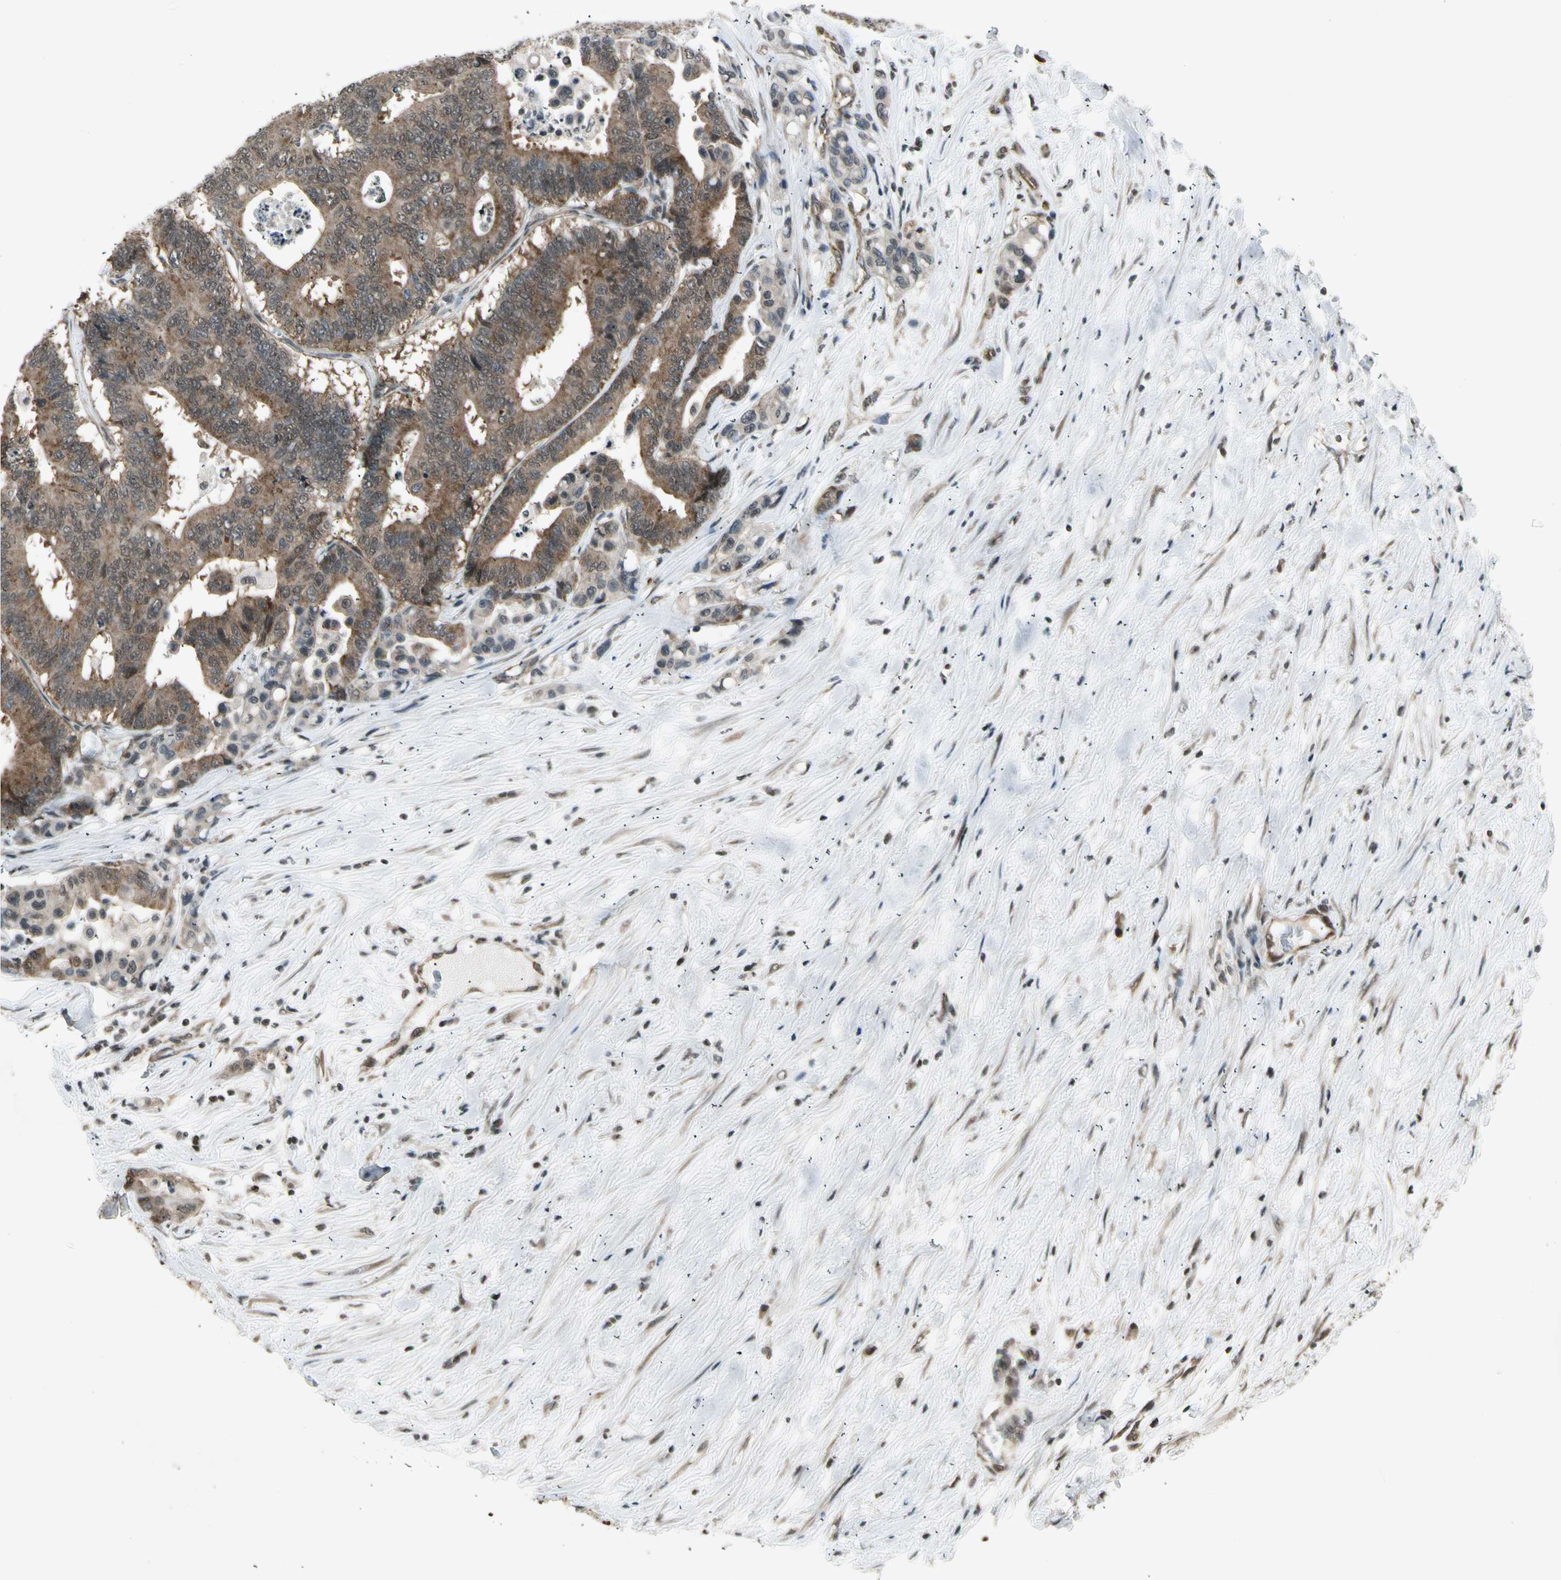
{"staining": {"intensity": "moderate", "quantity": "25%-75%", "location": "cytoplasmic/membranous"}, "tissue": "colorectal cancer", "cell_type": "Tumor cells", "image_type": "cancer", "snomed": [{"axis": "morphology", "description": "Normal tissue, NOS"}, {"axis": "morphology", "description": "Adenocarcinoma, NOS"}, {"axis": "topography", "description": "Colon"}], "caption": "Immunohistochemistry (DAB) staining of human colorectal cancer (adenocarcinoma) shows moderate cytoplasmic/membranous protein expression in about 25%-75% of tumor cells.", "gene": "SMN2", "patient": {"sex": "male", "age": 82}}